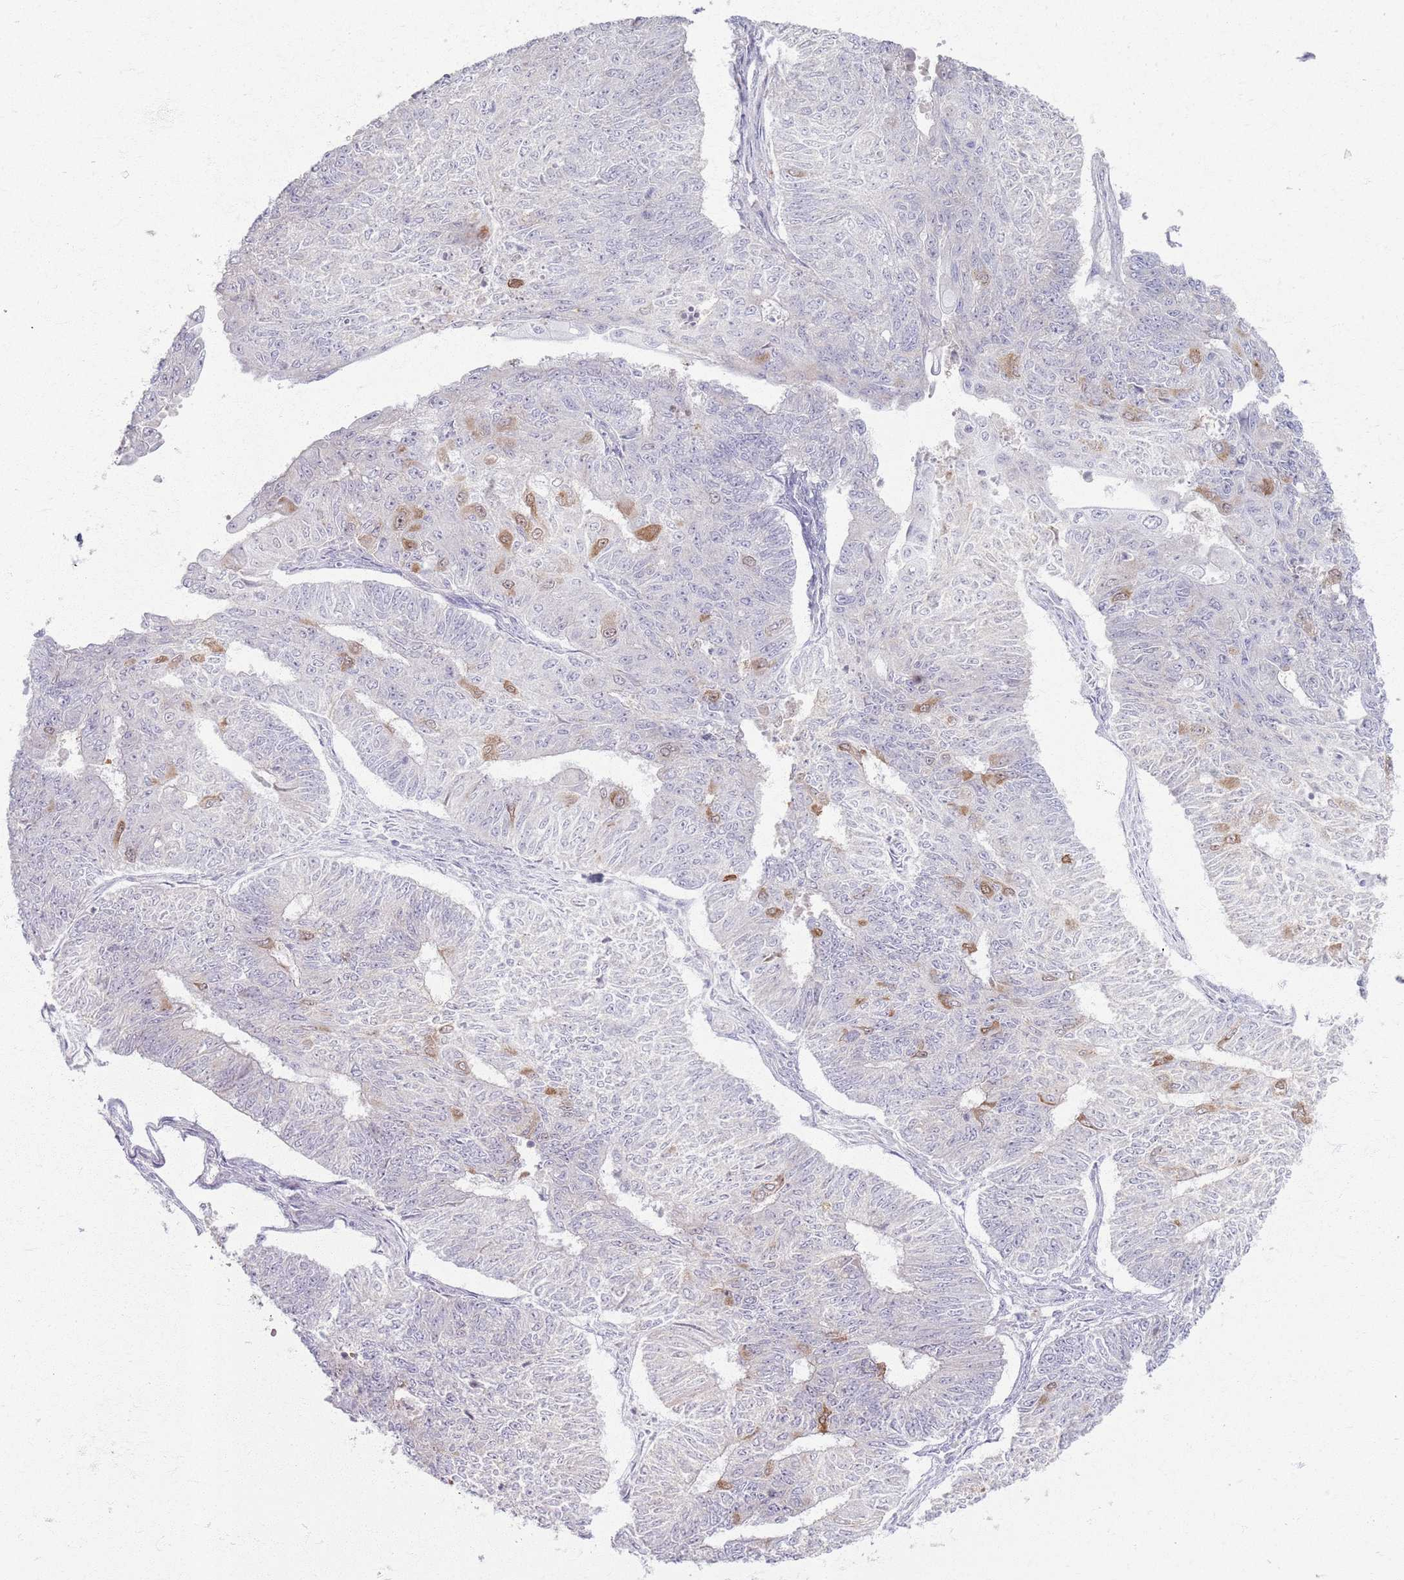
{"staining": {"intensity": "moderate", "quantity": "<25%", "location": "cytoplasmic/membranous"}, "tissue": "endometrial cancer", "cell_type": "Tumor cells", "image_type": "cancer", "snomed": [{"axis": "morphology", "description": "Adenocarcinoma, NOS"}, {"axis": "topography", "description": "Endometrium"}], "caption": "There is low levels of moderate cytoplasmic/membranous expression in tumor cells of endometrial cancer (adenocarcinoma), as demonstrated by immunohistochemical staining (brown color).", "gene": "CRIPT", "patient": {"sex": "female", "age": 32}}